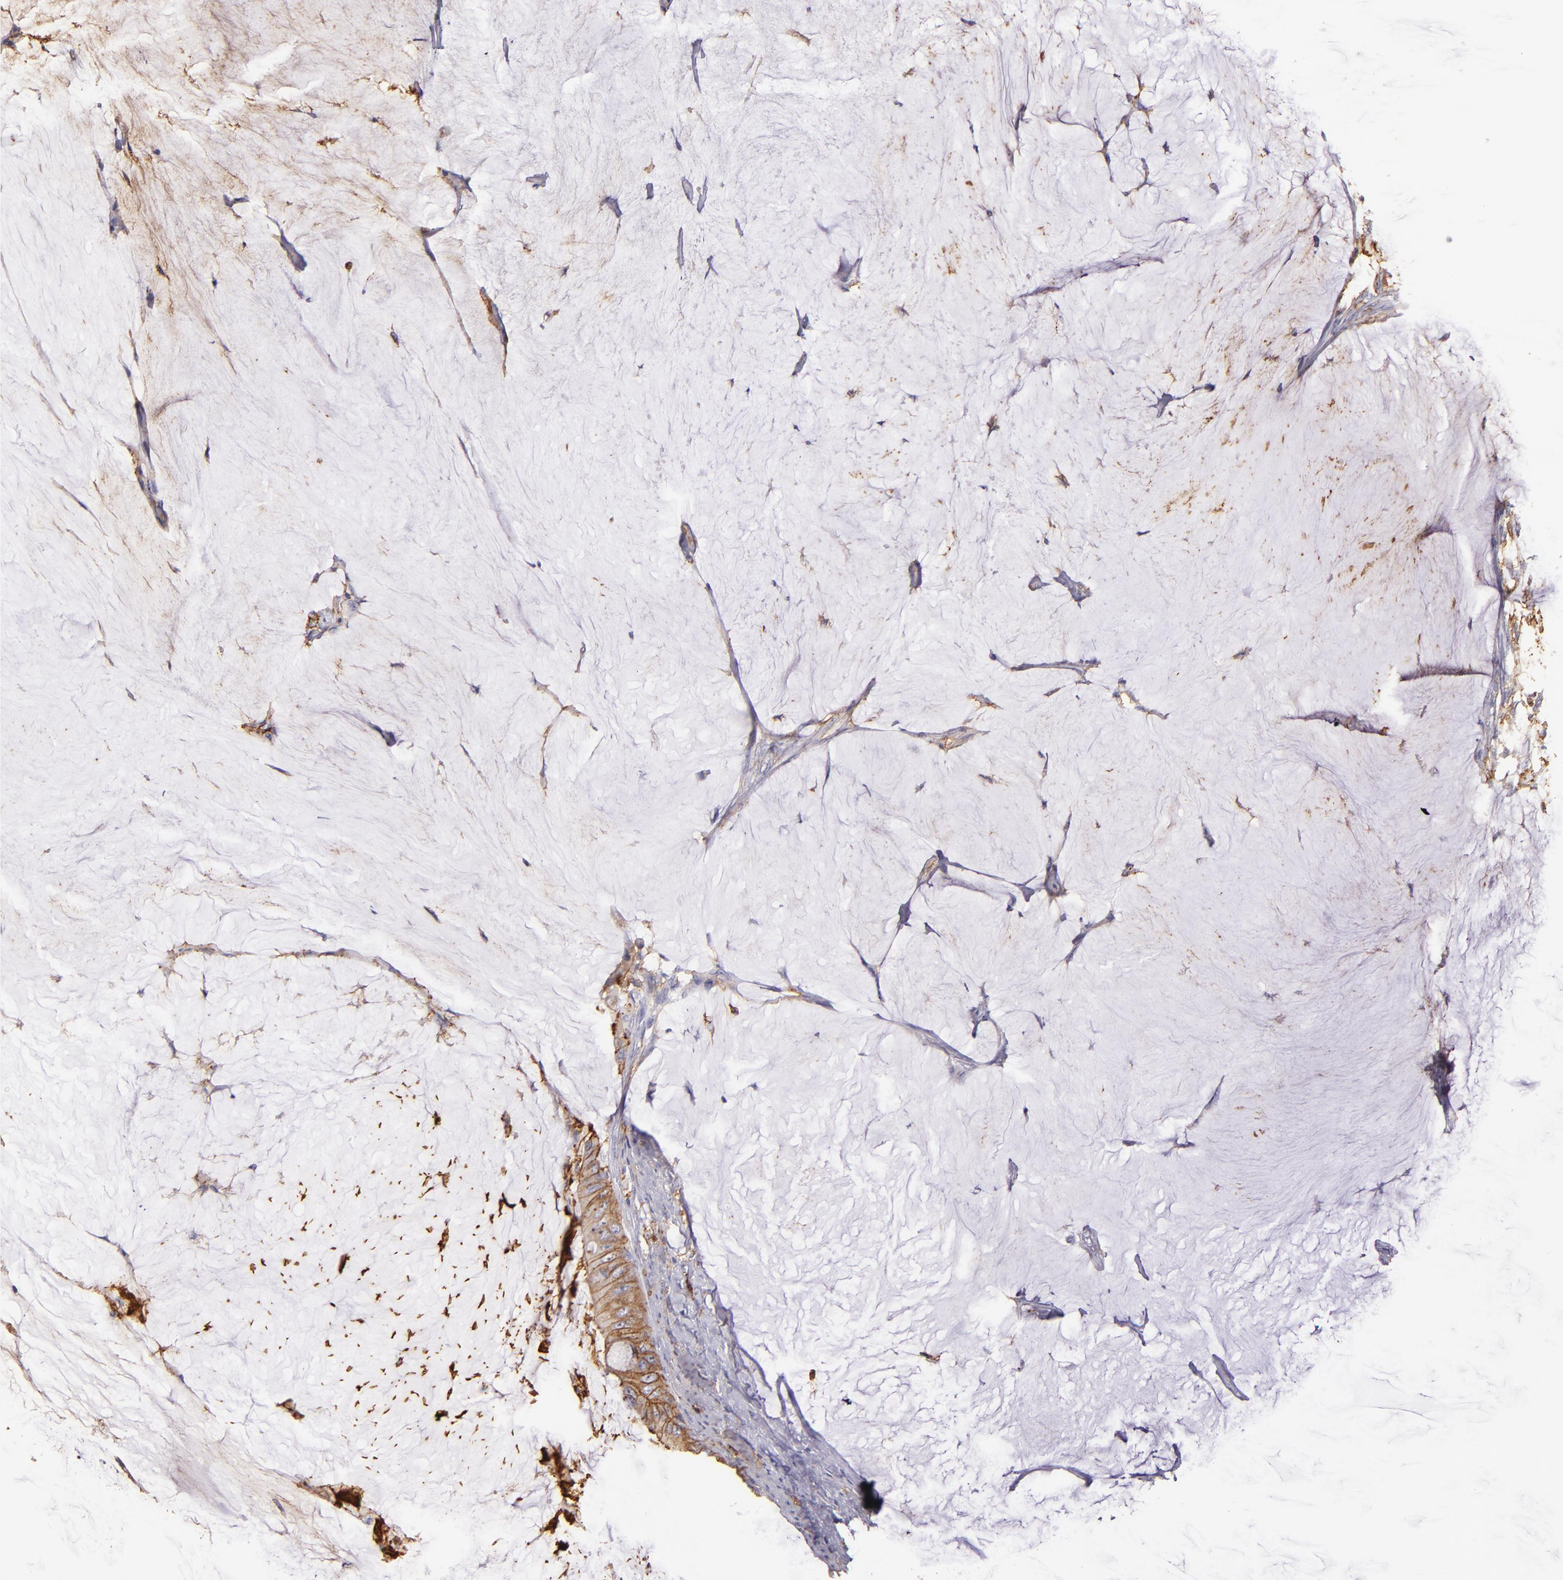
{"staining": {"intensity": "strong", "quantity": ">75%", "location": "cytoplasmic/membranous"}, "tissue": "colorectal cancer", "cell_type": "Tumor cells", "image_type": "cancer", "snomed": [{"axis": "morphology", "description": "Normal tissue, NOS"}, {"axis": "morphology", "description": "Adenocarcinoma, NOS"}, {"axis": "topography", "description": "Rectum"}, {"axis": "topography", "description": "Peripheral nerve tissue"}], "caption": "Protein expression analysis of colorectal cancer (adenocarcinoma) shows strong cytoplasmic/membranous staining in about >75% of tumor cells. The staining is performed using DAB brown chromogen to label protein expression. The nuclei are counter-stained blue using hematoxylin.", "gene": "CD9", "patient": {"sex": "female", "age": 77}}